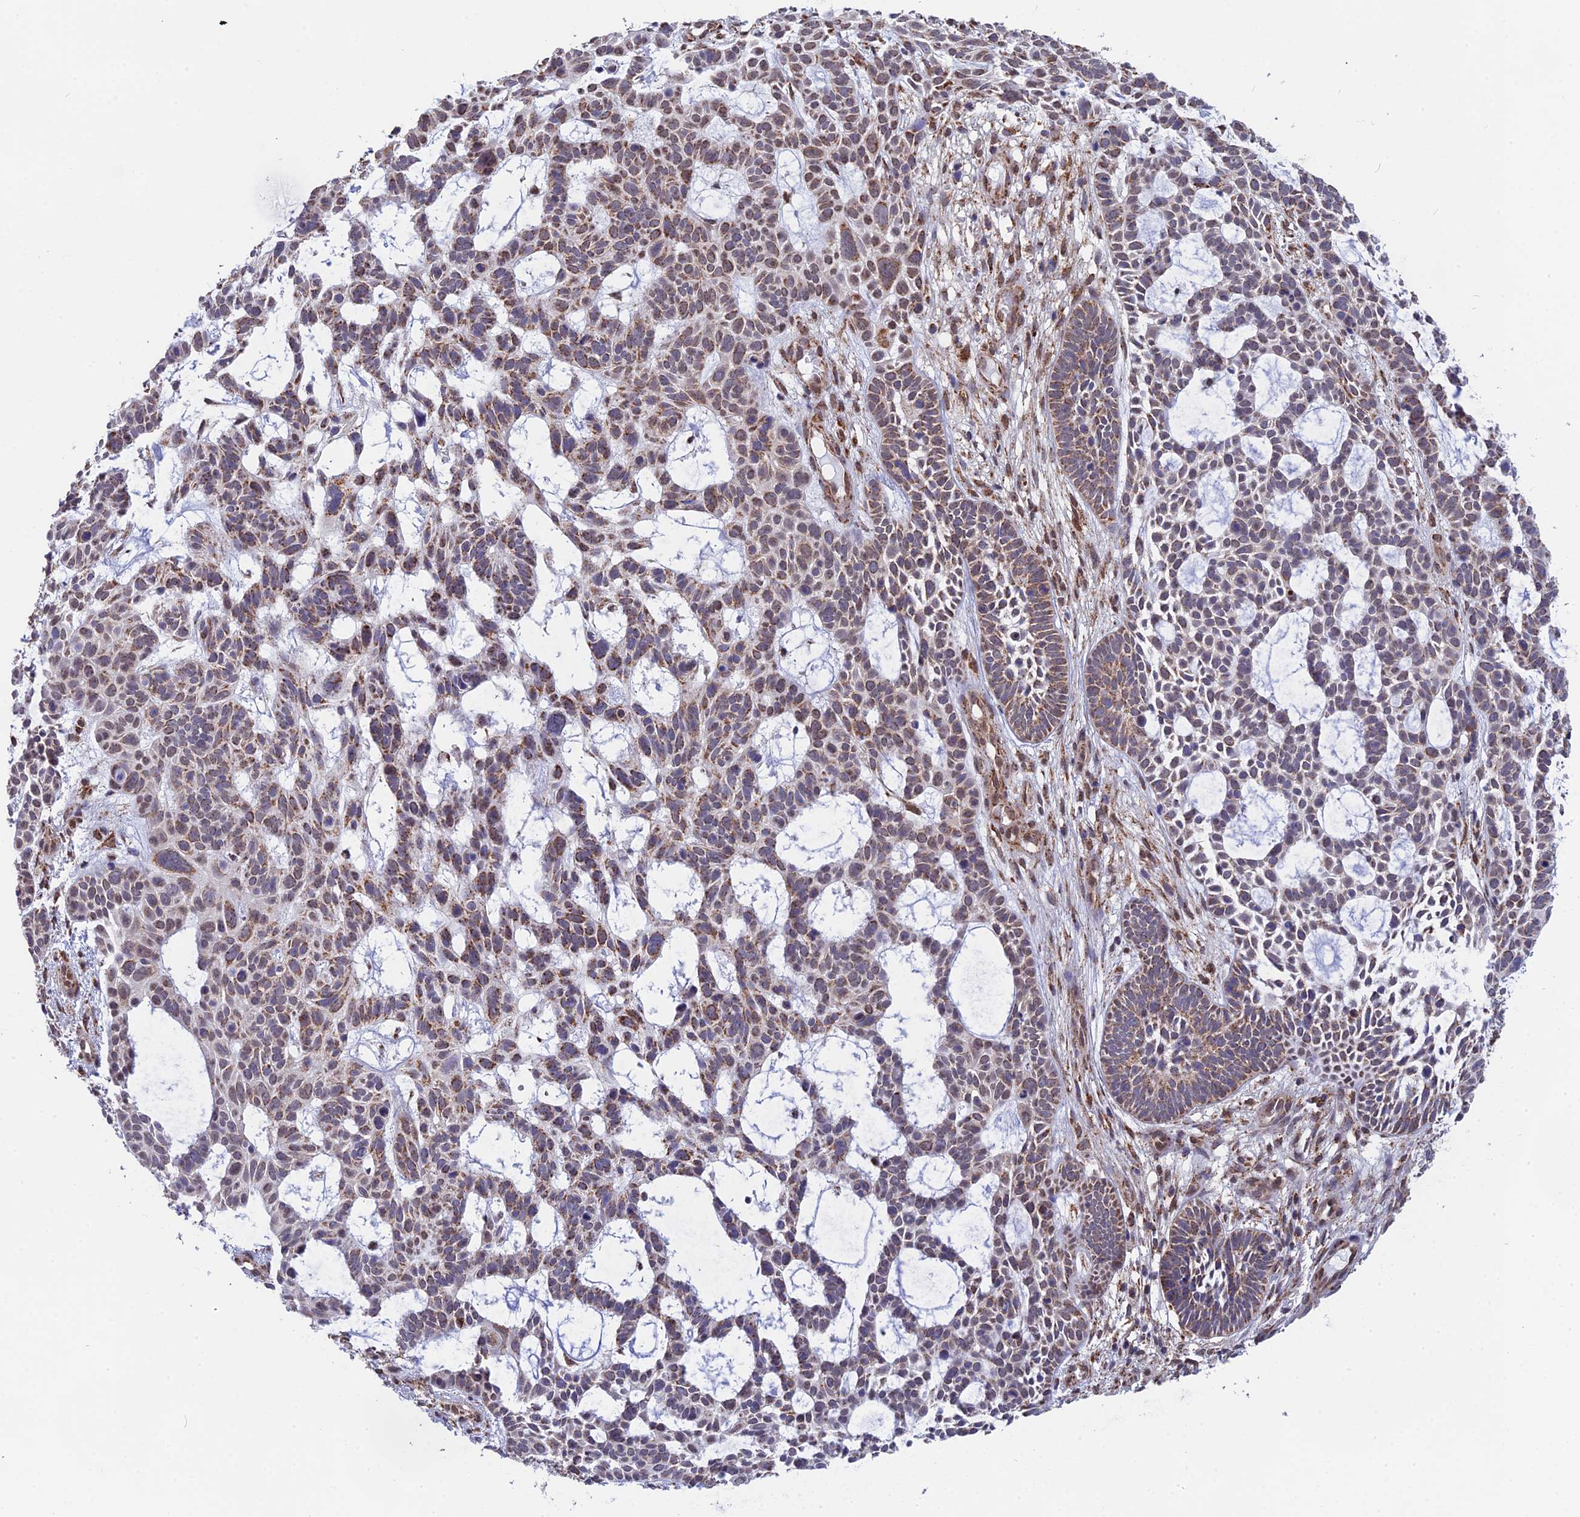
{"staining": {"intensity": "moderate", "quantity": "25%-75%", "location": "cytoplasmic/membranous"}, "tissue": "skin cancer", "cell_type": "Tumor cells", "image_type": "cancer", "snomed": [{"axis": "morphology", "description": "Basal cell carcinoma"}, {"axis": "topography", "description": "Skin"}], "caption": "Immunohistochemistry staining of skin cancer, which displays medium levels of moderate cytoplasmic/membranous expression in about 25%-75% of tumor cells indicating moderate cytoplasmic/membranous protein positivity. The staining was performed using DAB (brown) for protein detection and nuclei were counterstained in hematoxylin (blue).", "gene": "CDC16", "patient": {"sex": "male", "age": 89}}